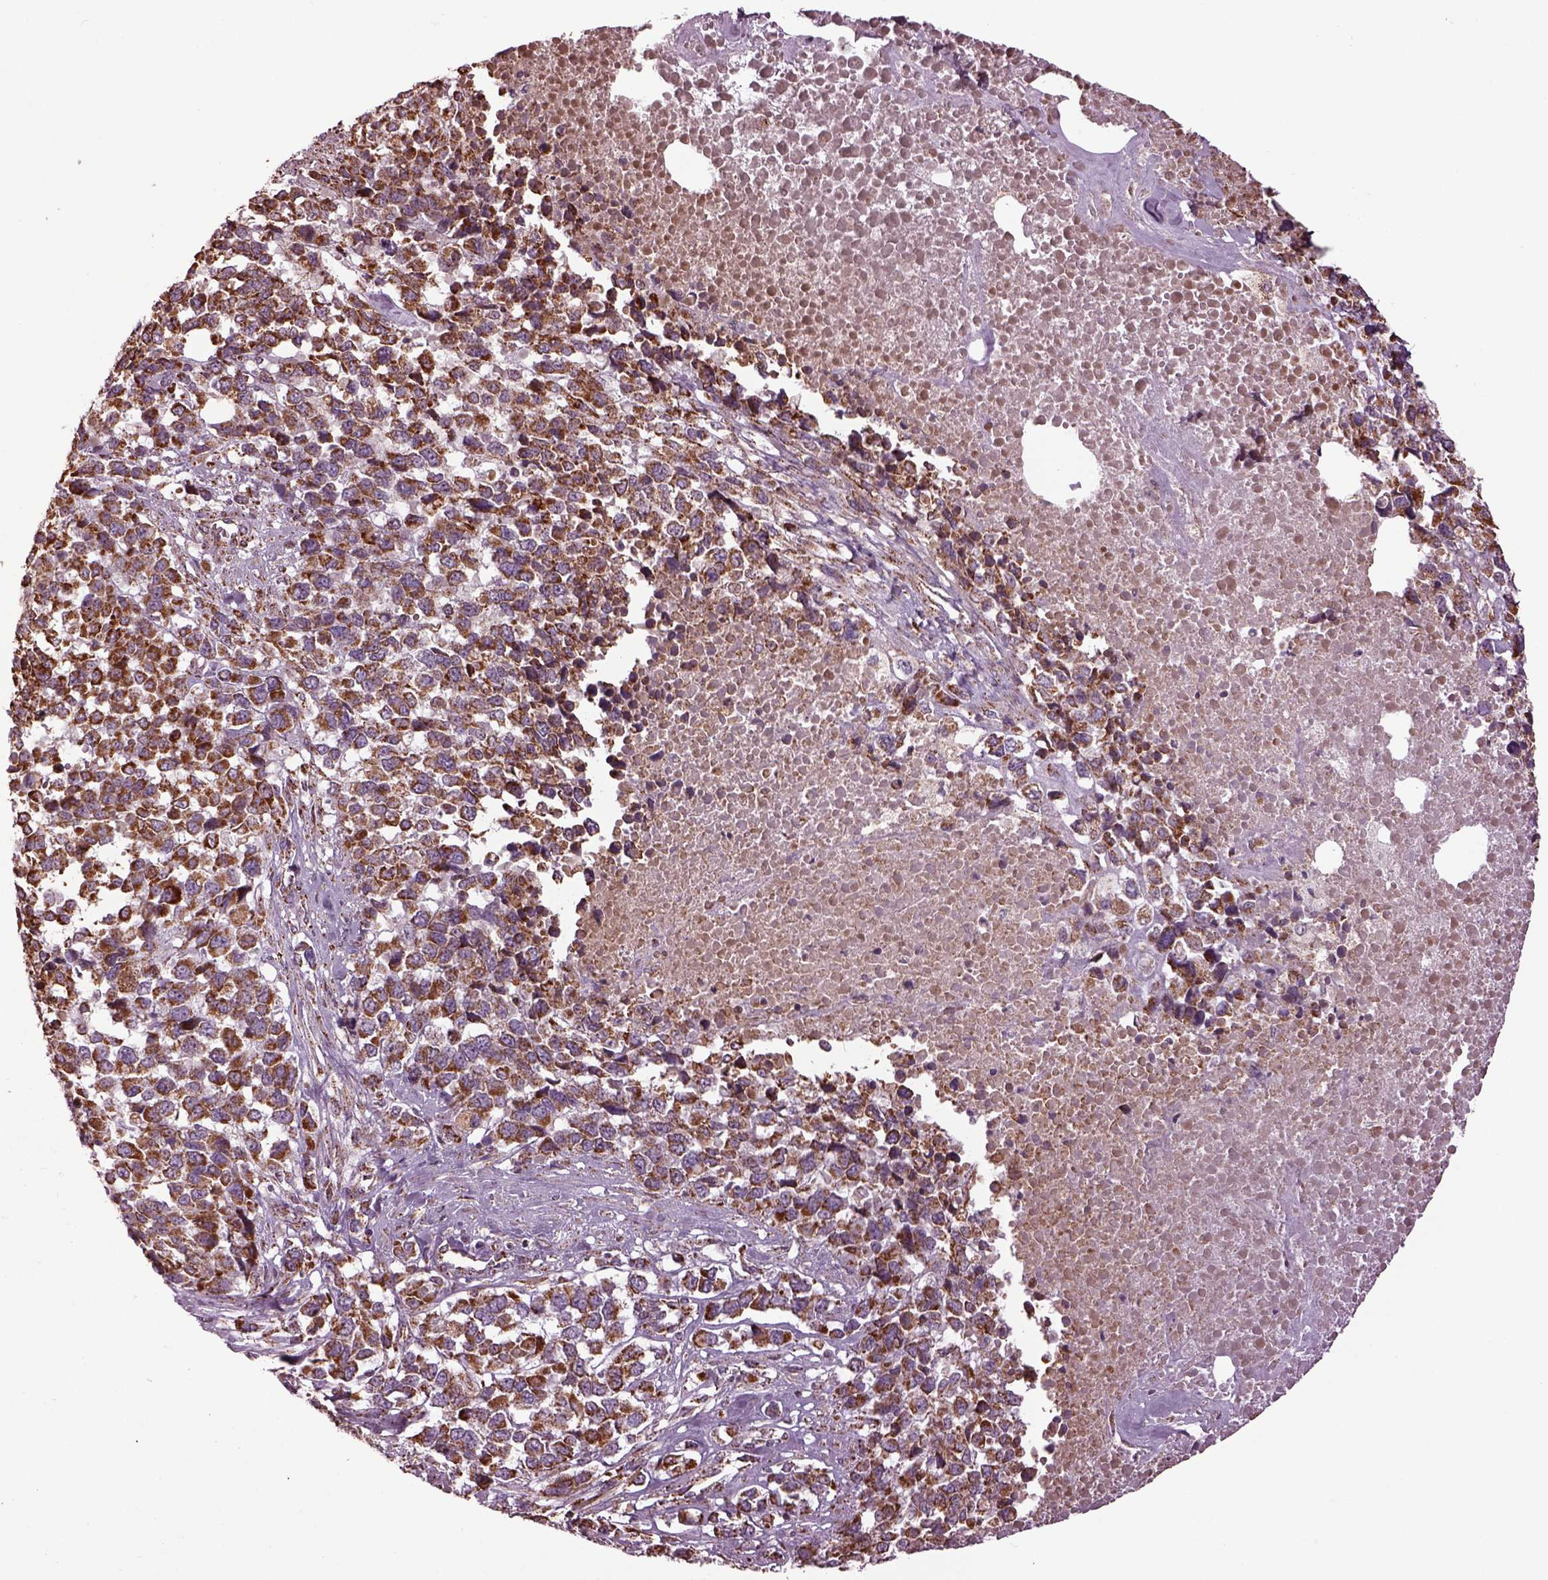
{"staining": {"intensity": "moderate", "quantity": ">75%", "location": "cytoplasmic/membranous"}, "tissue": "melanoma", "cell_type": "Tumor cells", "image_type": "cancer", "snomed": [{"axis": "morphology", "description": "Malignant melanoma, Metastatic site"}, {"axis": "topography", "description": "Skin"}], "caption": "IHC image of neoplastic tissue: human melanoma stained using IHC displays medium levels of moderate protein expression localized specifically in the cytoplasmic/membranous of tumor cells, appearing as a cytoplasmic/membranous brown color.", "gene": "TMEM254", "patient": {"sex": "male", "age": 84}}